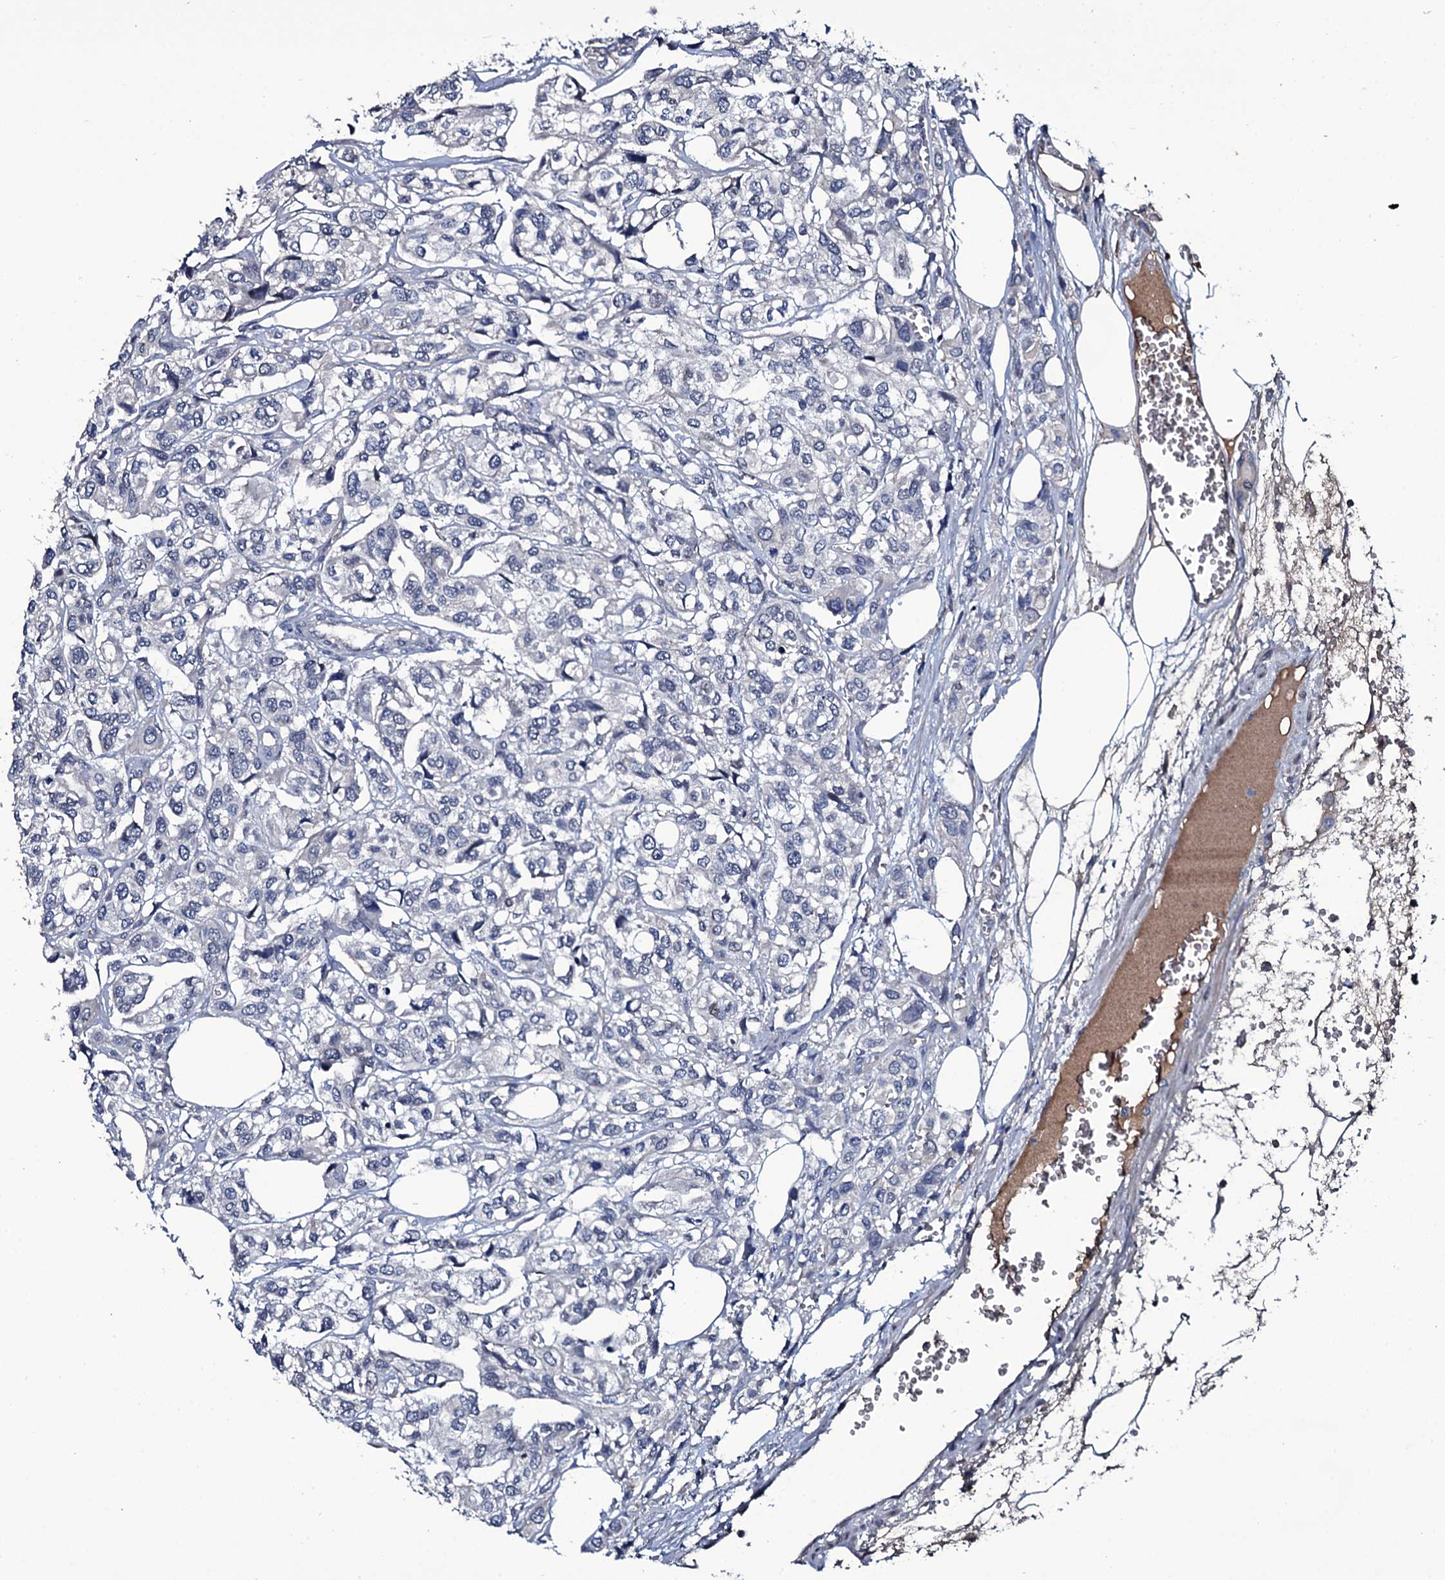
{"staining": {"intensity": "negative", "quantity": "none", "location": "none"}, "tissue": "urothelial cancer", "cell_type": "Tumor cells", "image_type": "cancer", "snomed": [{"axis": "morphology", "description": "Urothelial carcinoma, High grade"}, {"axis": "topography", "description": "Urinary bladder"}], "caption": "Immunohistochemical staining of urothelial carcinoma (high-grade) exhibits no significant expression in tumor cells.", "gene": "LYG2", "patient": {"sex": "male", "age": 67}}